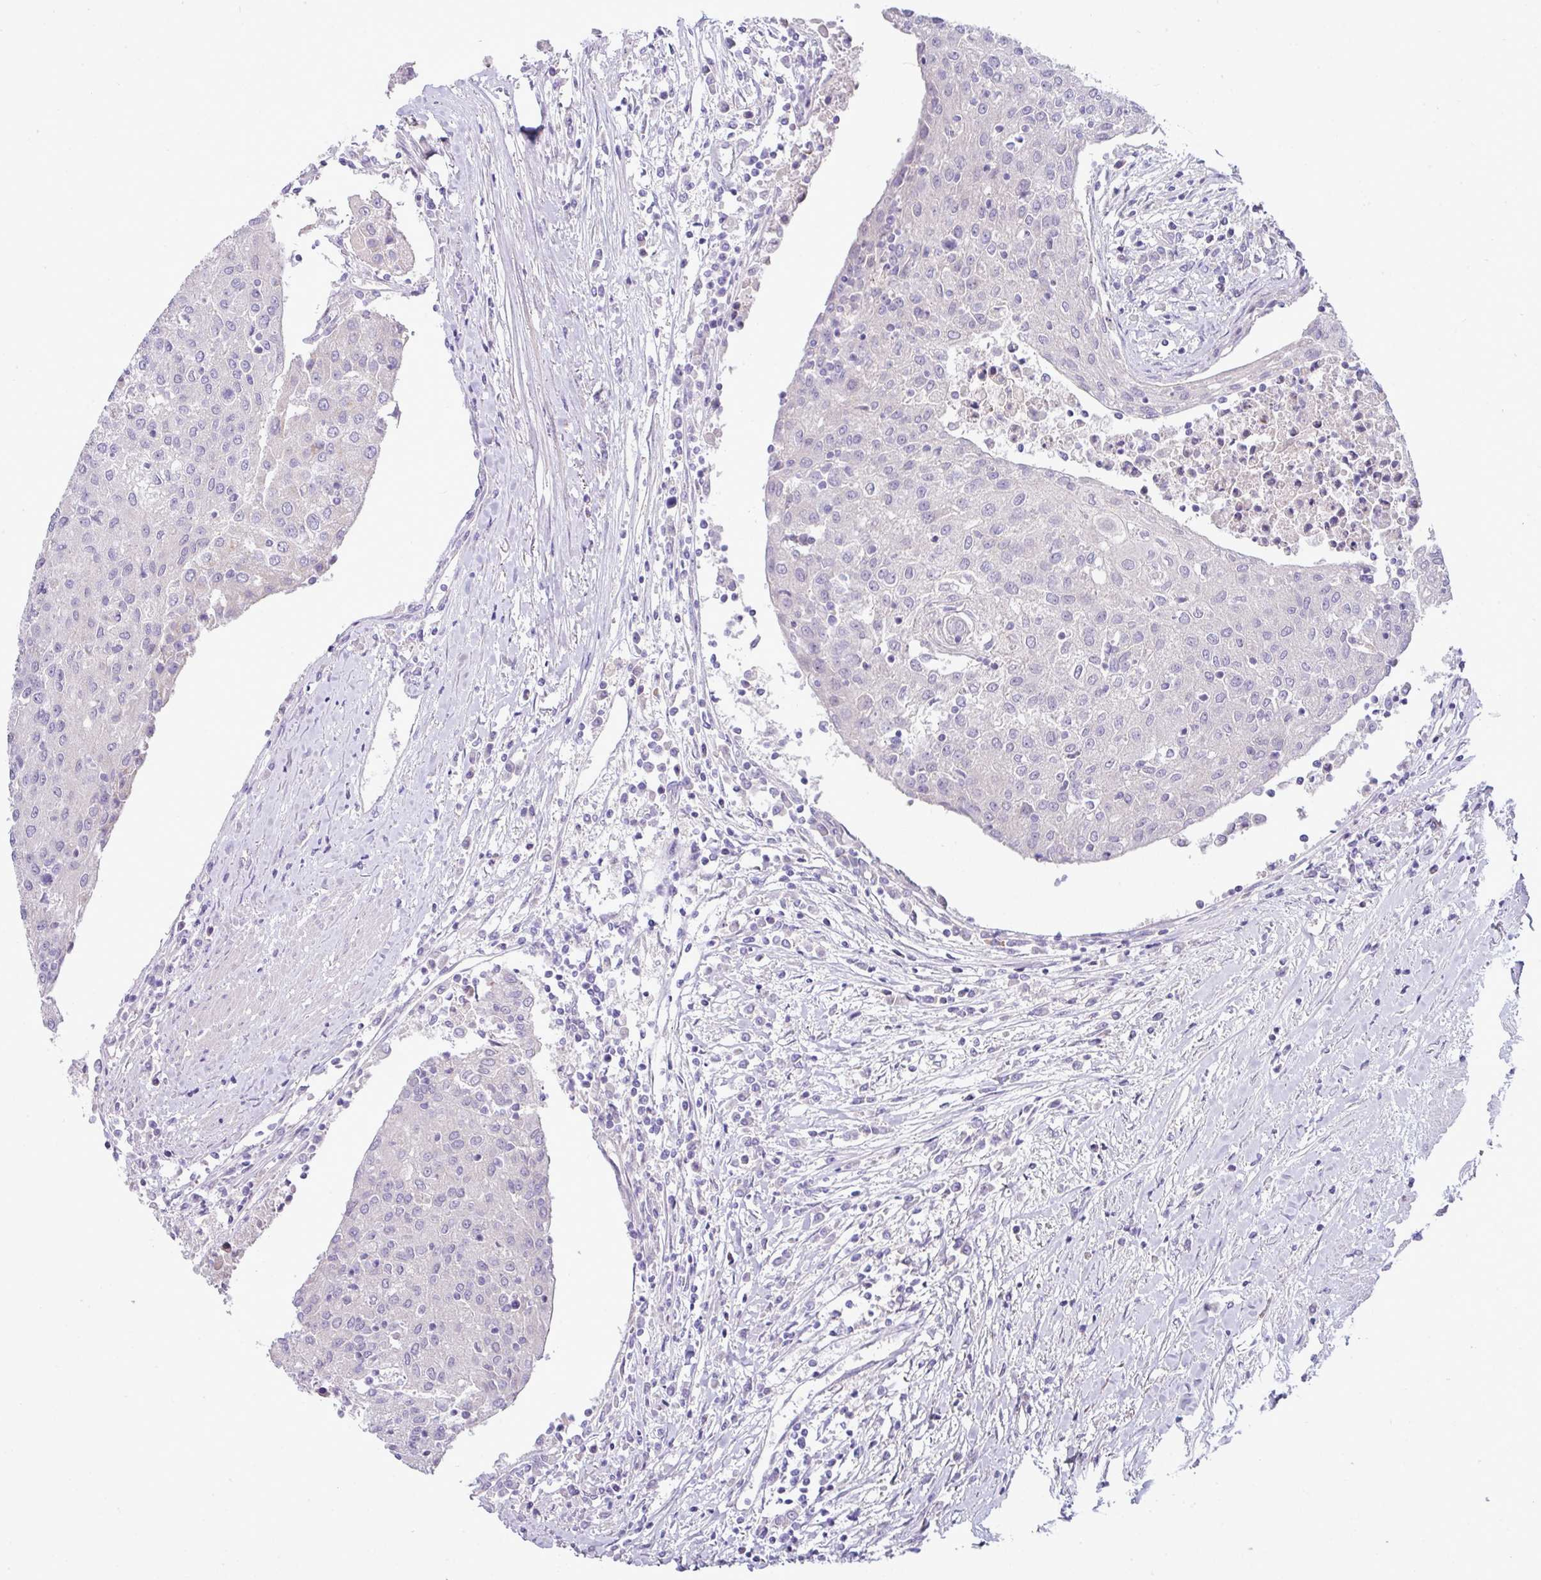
{"staining": {"intensity": "negative", "quantity": "none", "location": "none"}, "tissue": "urothelial cancer", "cell_type": "Tumor cells", "image_type": "cancer", "snomed": [{"axis": "morphology", "description": "Urothelial carcinoma, High grade"}, {"axis": "topography", "description": "Urinary bladder"}], "caption": "Immunohistochemistry (IHC) of urothelial cancer exhibits no staining in tumor cells. The staining was performed using DAB (3,3'-diaminobenzidine) to visualize the protein expression in brown, while the nuclei were stained in blue with hematoxylin (Magnification: 20x).", "gene": "ACAP3", "patient": {"sex": "female", "age": 85}}